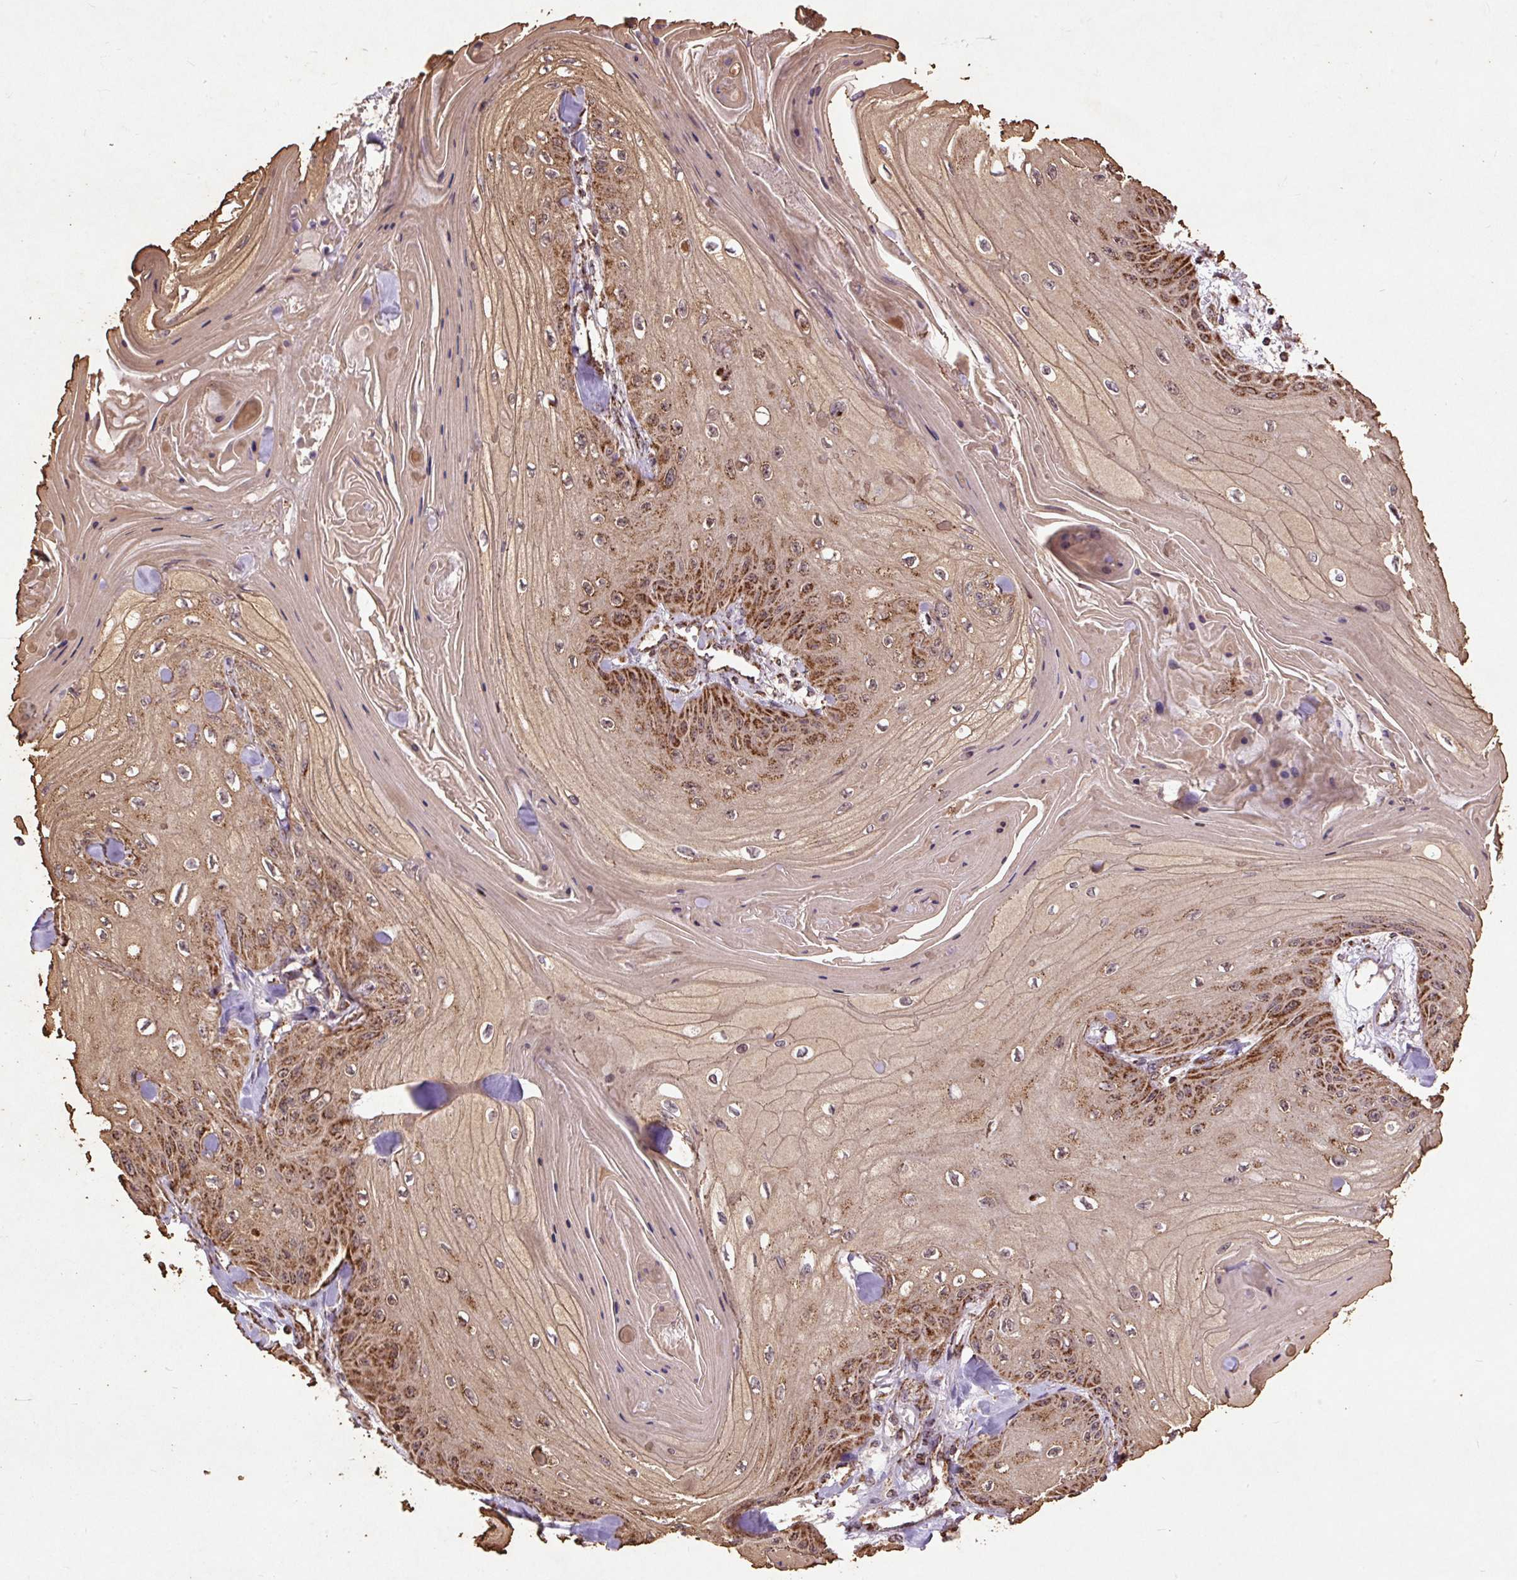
{"staining": {"intensity": "moderate", "quantity": ">75%", "location": "cytoplasmic/membranous"}, "tissue": "skin cancer", "cell_type": "Tumor cells", "image_type": "cancer", "snomed": [{"axis": "morphology", "description": "Squamous cell carcinoma, NOS"}, {"axis": "topography", "description": "Skin"}], "caption": "A brown stain shows moderate cytoplasmic/membranous expression of a protein in skin squamous cell carcinoma tumor cells. The protein of interest is shown in brown color, while the nuclei are stained blue.", "gene": "ATP5F1A", "patient": {"sex": "male", "age": 74}}